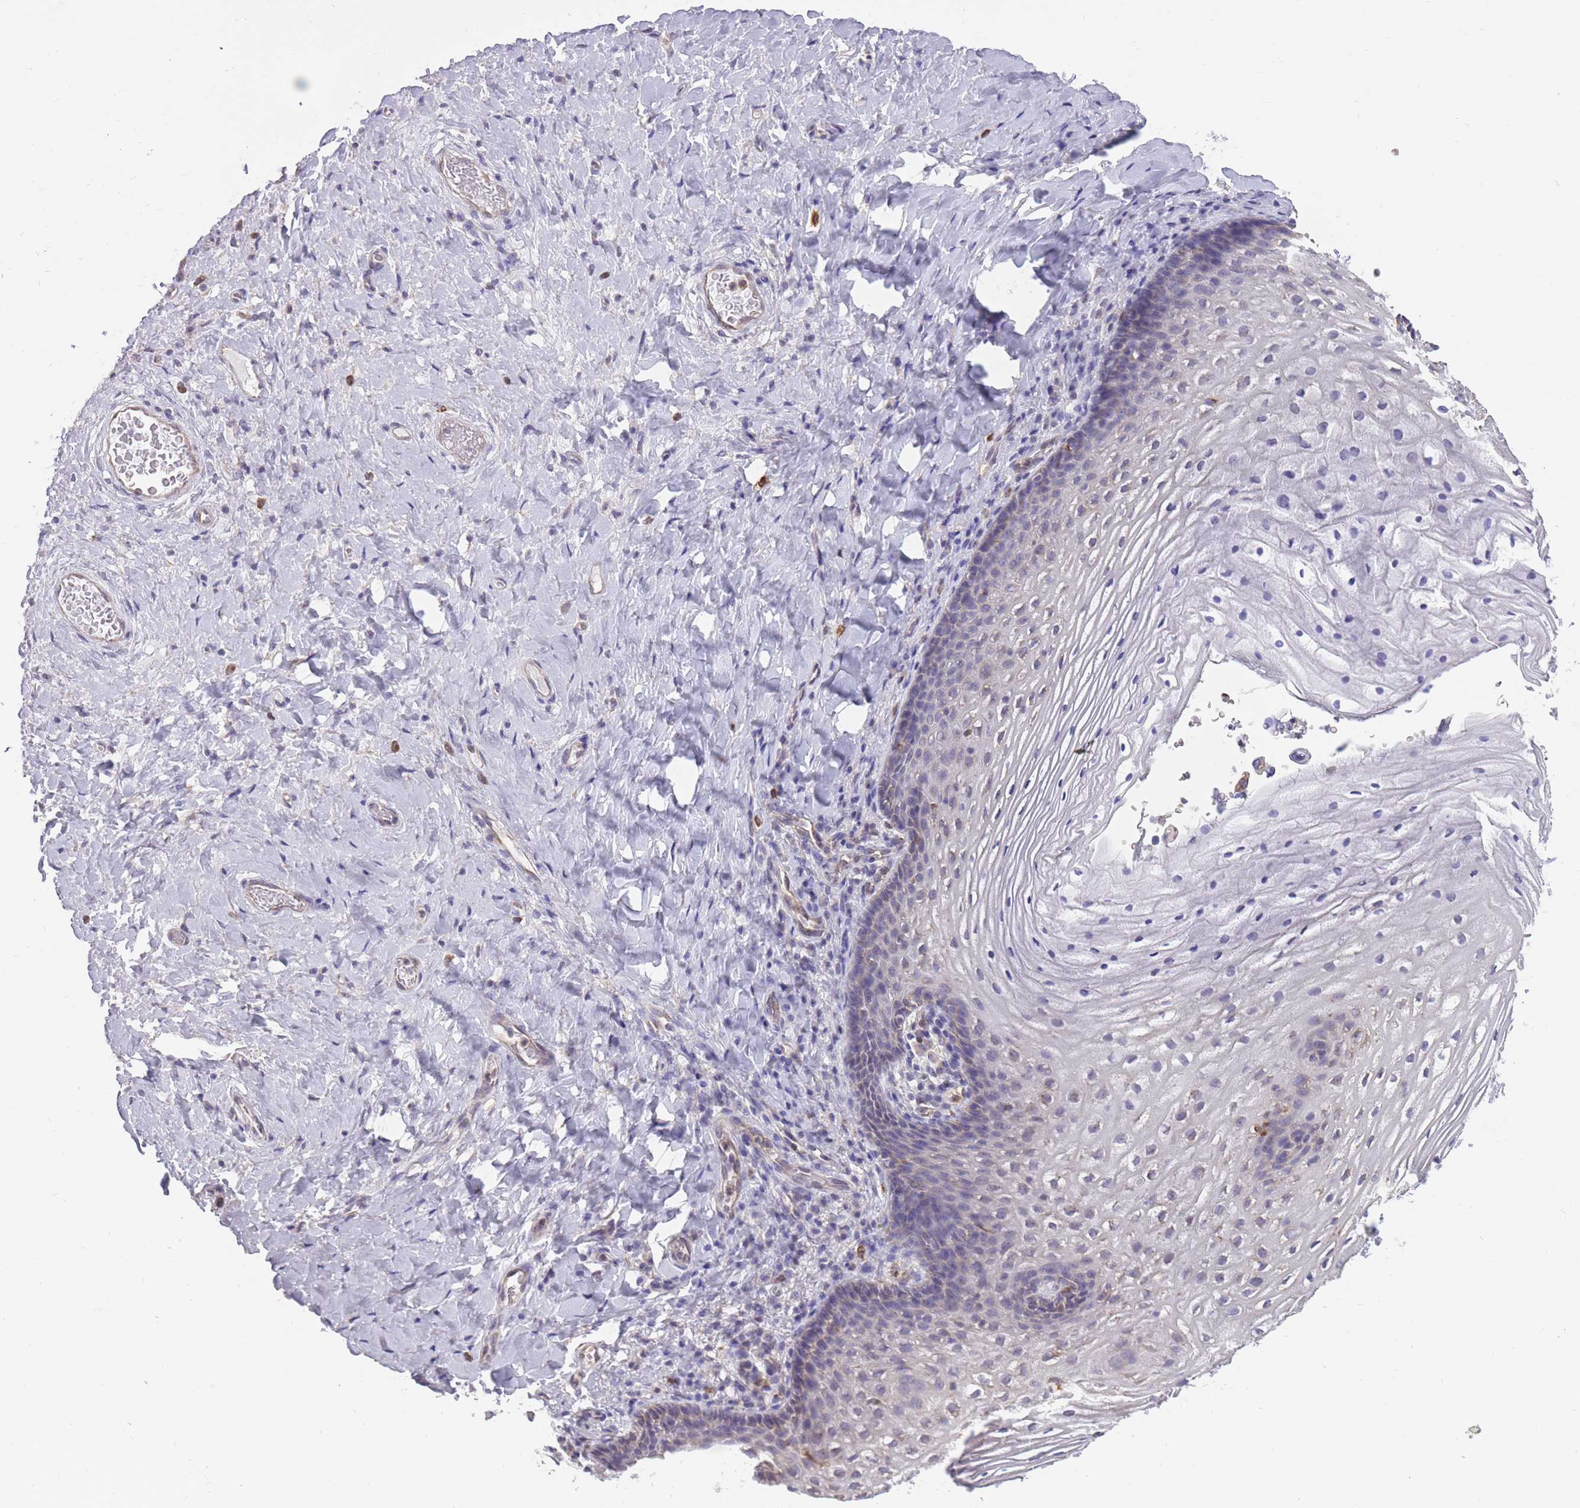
{"staining": {"intensity": "negative", "quantity": "none", "location": "none"}, "tissue": "vagina", "cell_type": "Squamous epithelial cells", "image_type": "normal", "snomed": [{"axis": "morphology", "description": "Normal tissue, NOS"}, {"axis": "topography", "description": "Vagina"}], "caption": "Immunohistochemistry of normal vagina demonstrates no positivity in squamous epithelial cells.", "gene": "ZNF662", "patient": {"sex": "female", "age": 60}}